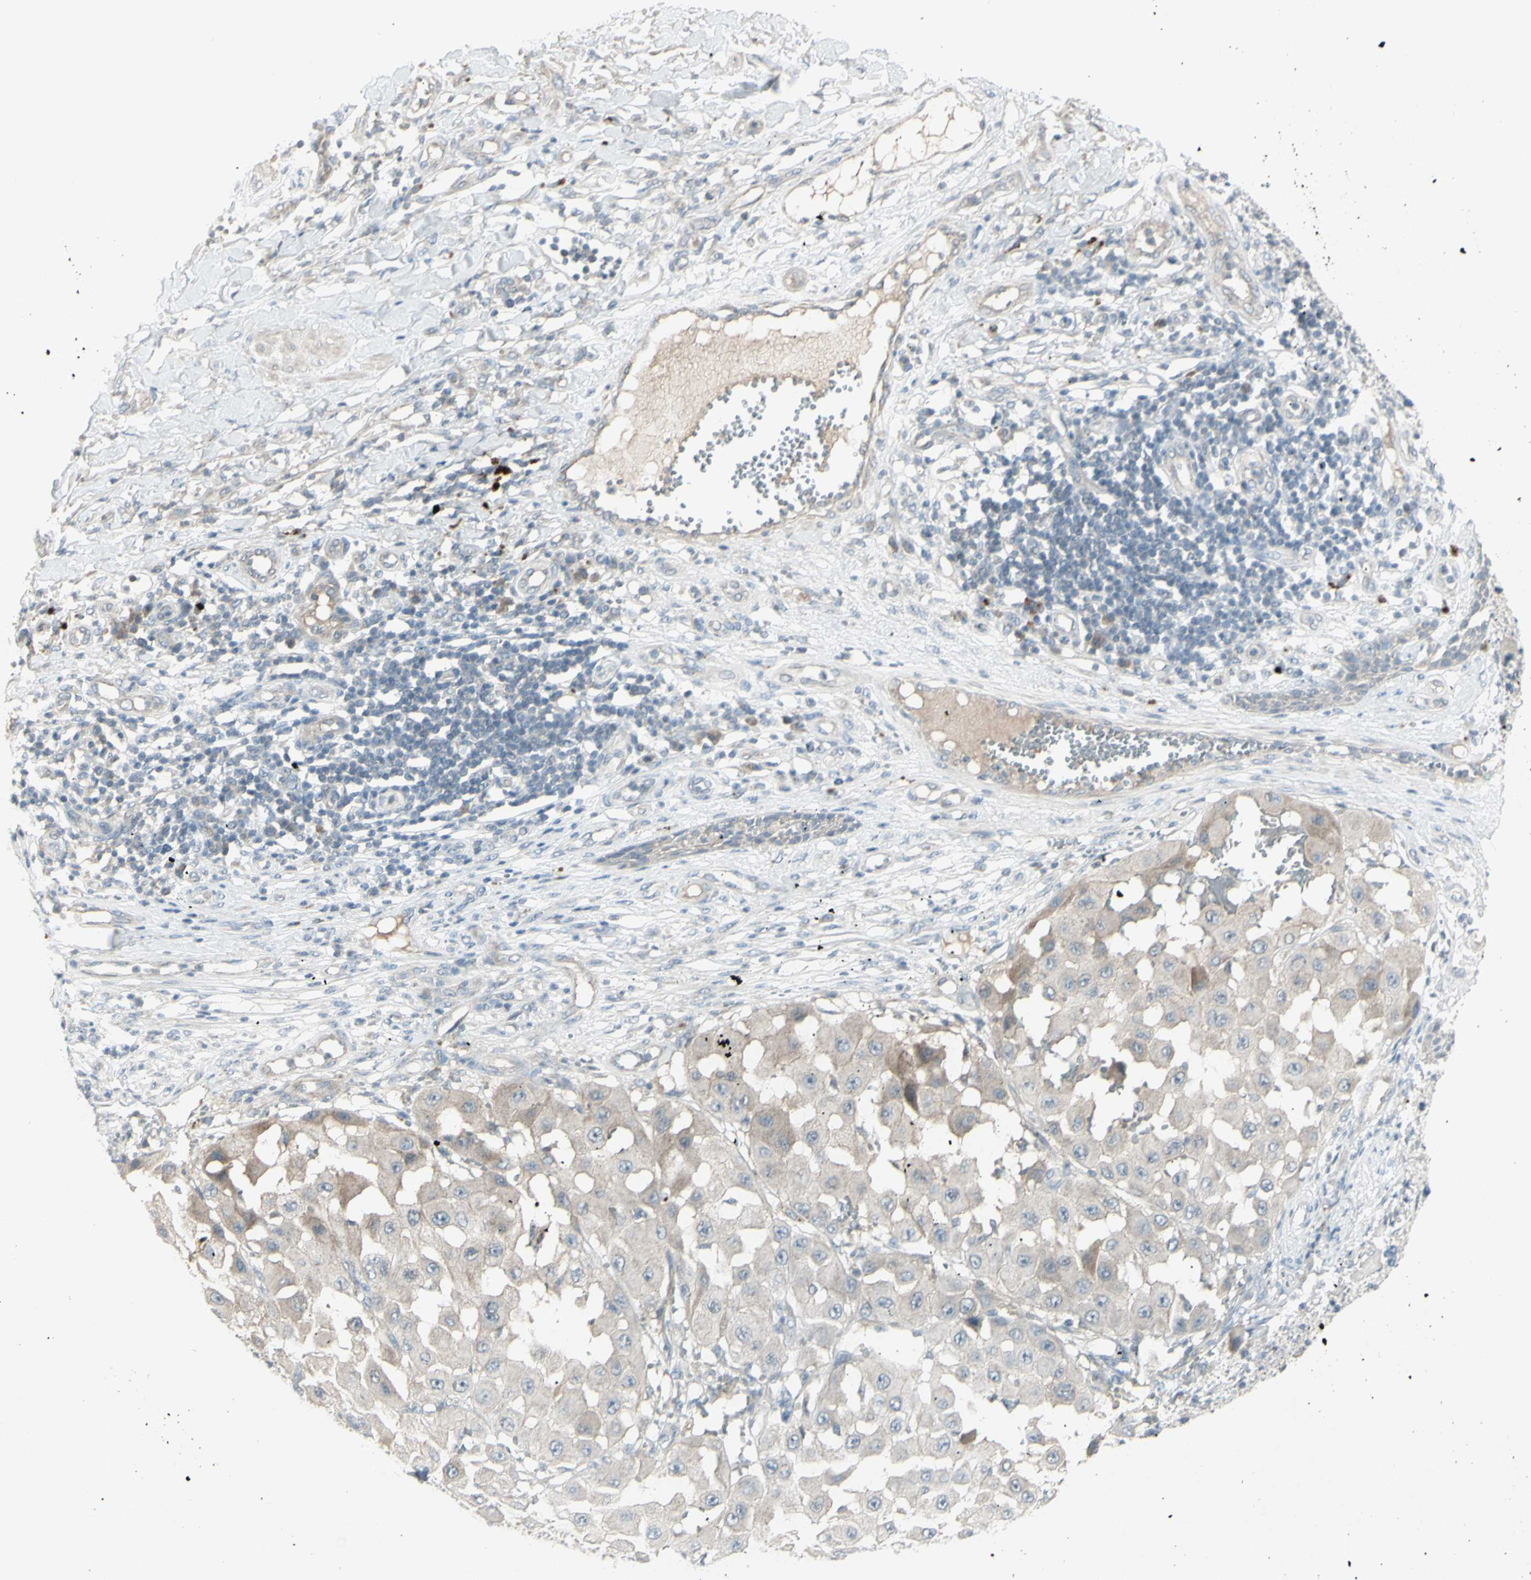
{"staining": {"intensity": "weak", "quantity": ">75%", "location": "cytoplasmic/membranous"}, "tissue": "melanoma", "cell_type": "Tumor cells", "image_type": "cancer", "snomed": [{"axis": "morphology", "description": "Malignant melanoma, NOS"}, {"axis": "topography", "description": "Skin"}], "caption": "IHC image of human melanoma stained for a protein (brown), which exhibits low levels of weak cytoplasmic/membranous staining in approximately >75% of tumor cells.", "gene": "SH3GL2", "patient": {"sex": "female", "age": 81}}